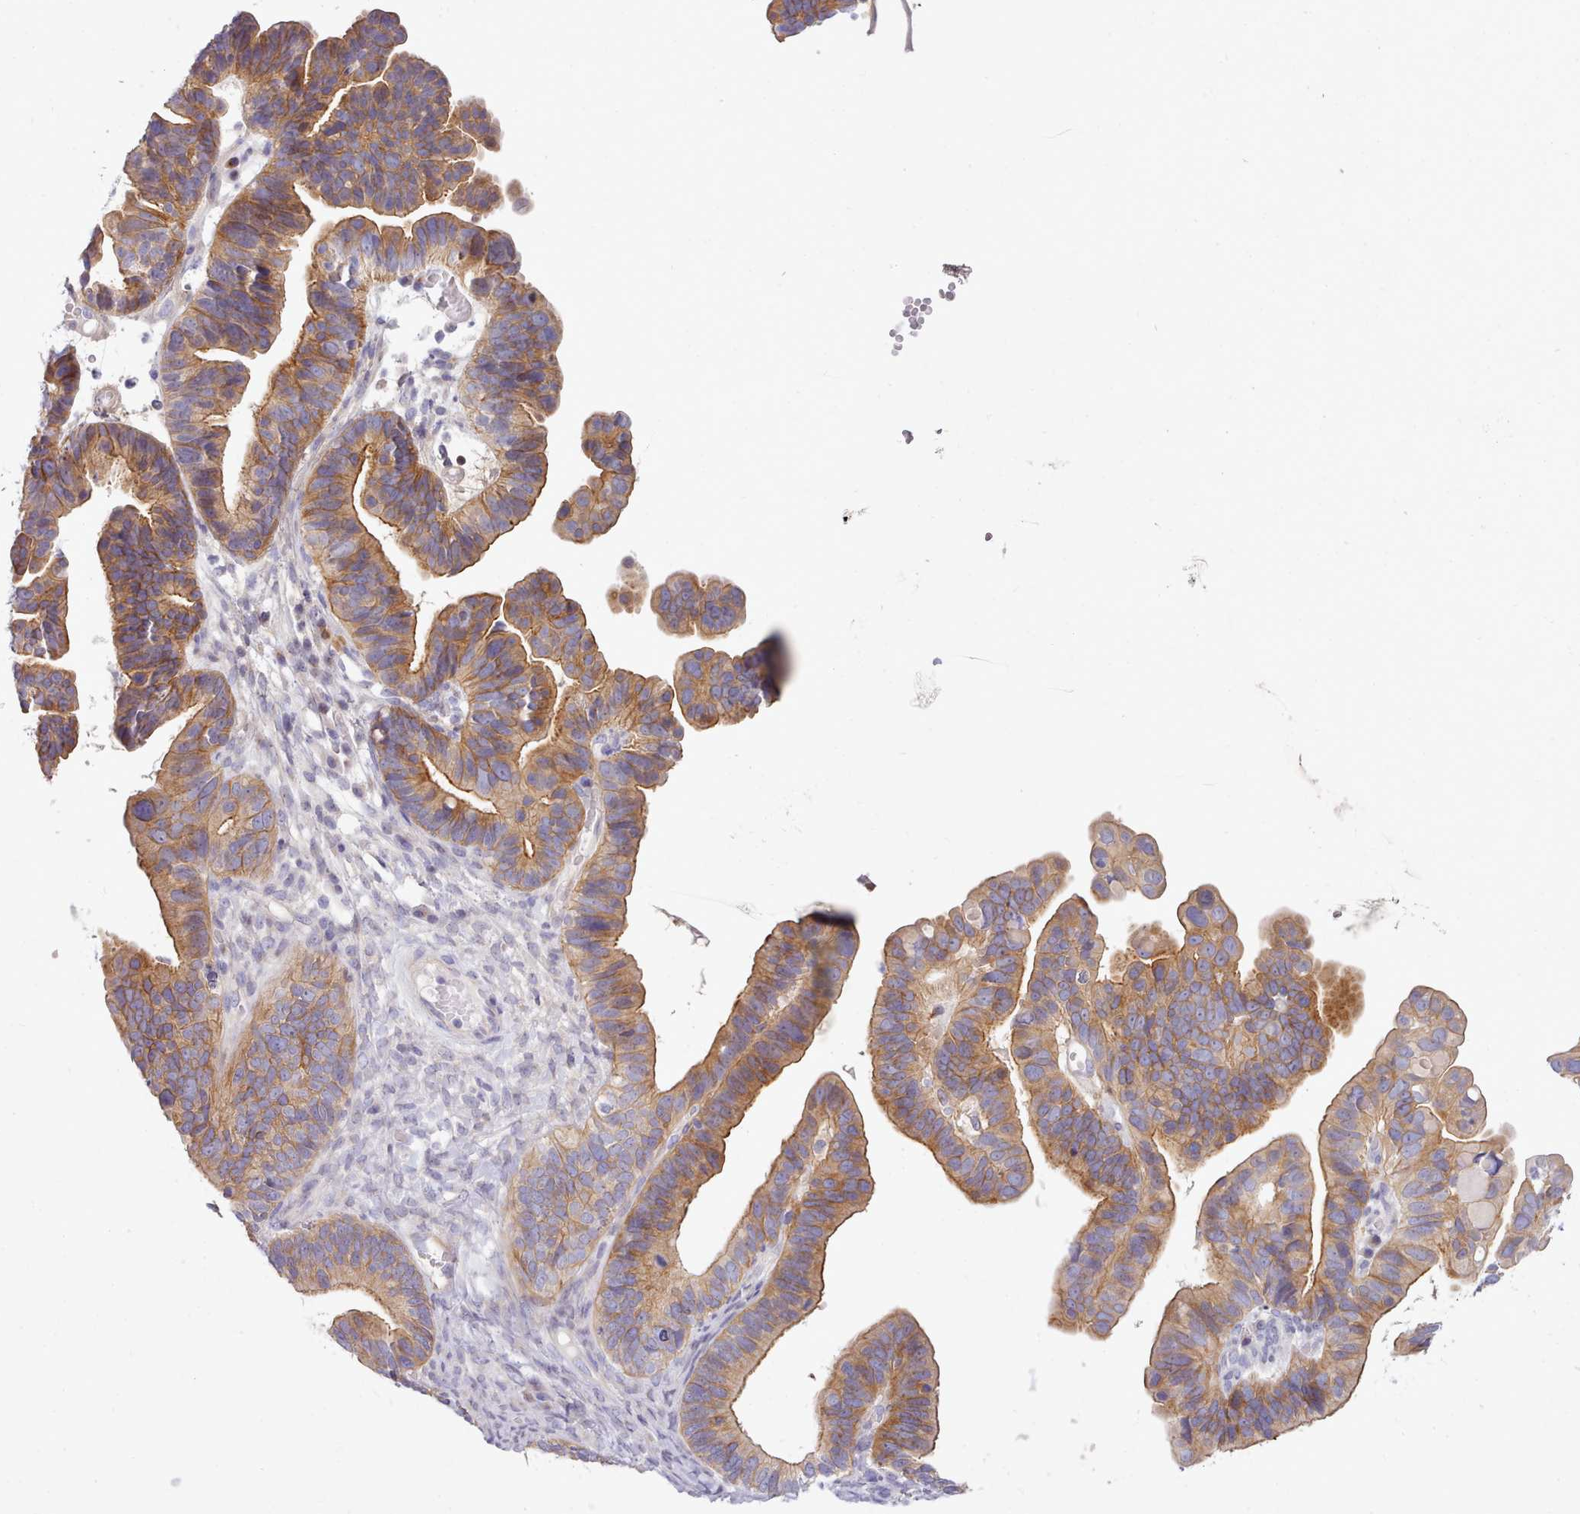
{"staining": {"intensity": "moderate", "quantity": ">75%", "location": "cytoplasmic/membranous"}, "tissue": "ovarian cancer", "cell_type": "Tumor cells", "image_type": "cancer", "snomed": [{"axis": "morphology", "description": "Cystadenocarcinoma, serous, NOS"}, {"axis": "topography", "description": "Ovary"}], "caption": "Ovarian cancer (serous cystadenocarcinoma) stained for a protein displays moderate cytoplasmic/membranous positivity in tumor cells.", "gene": "CYP2A13", "patient": {"sex": "female", "age": 56}}